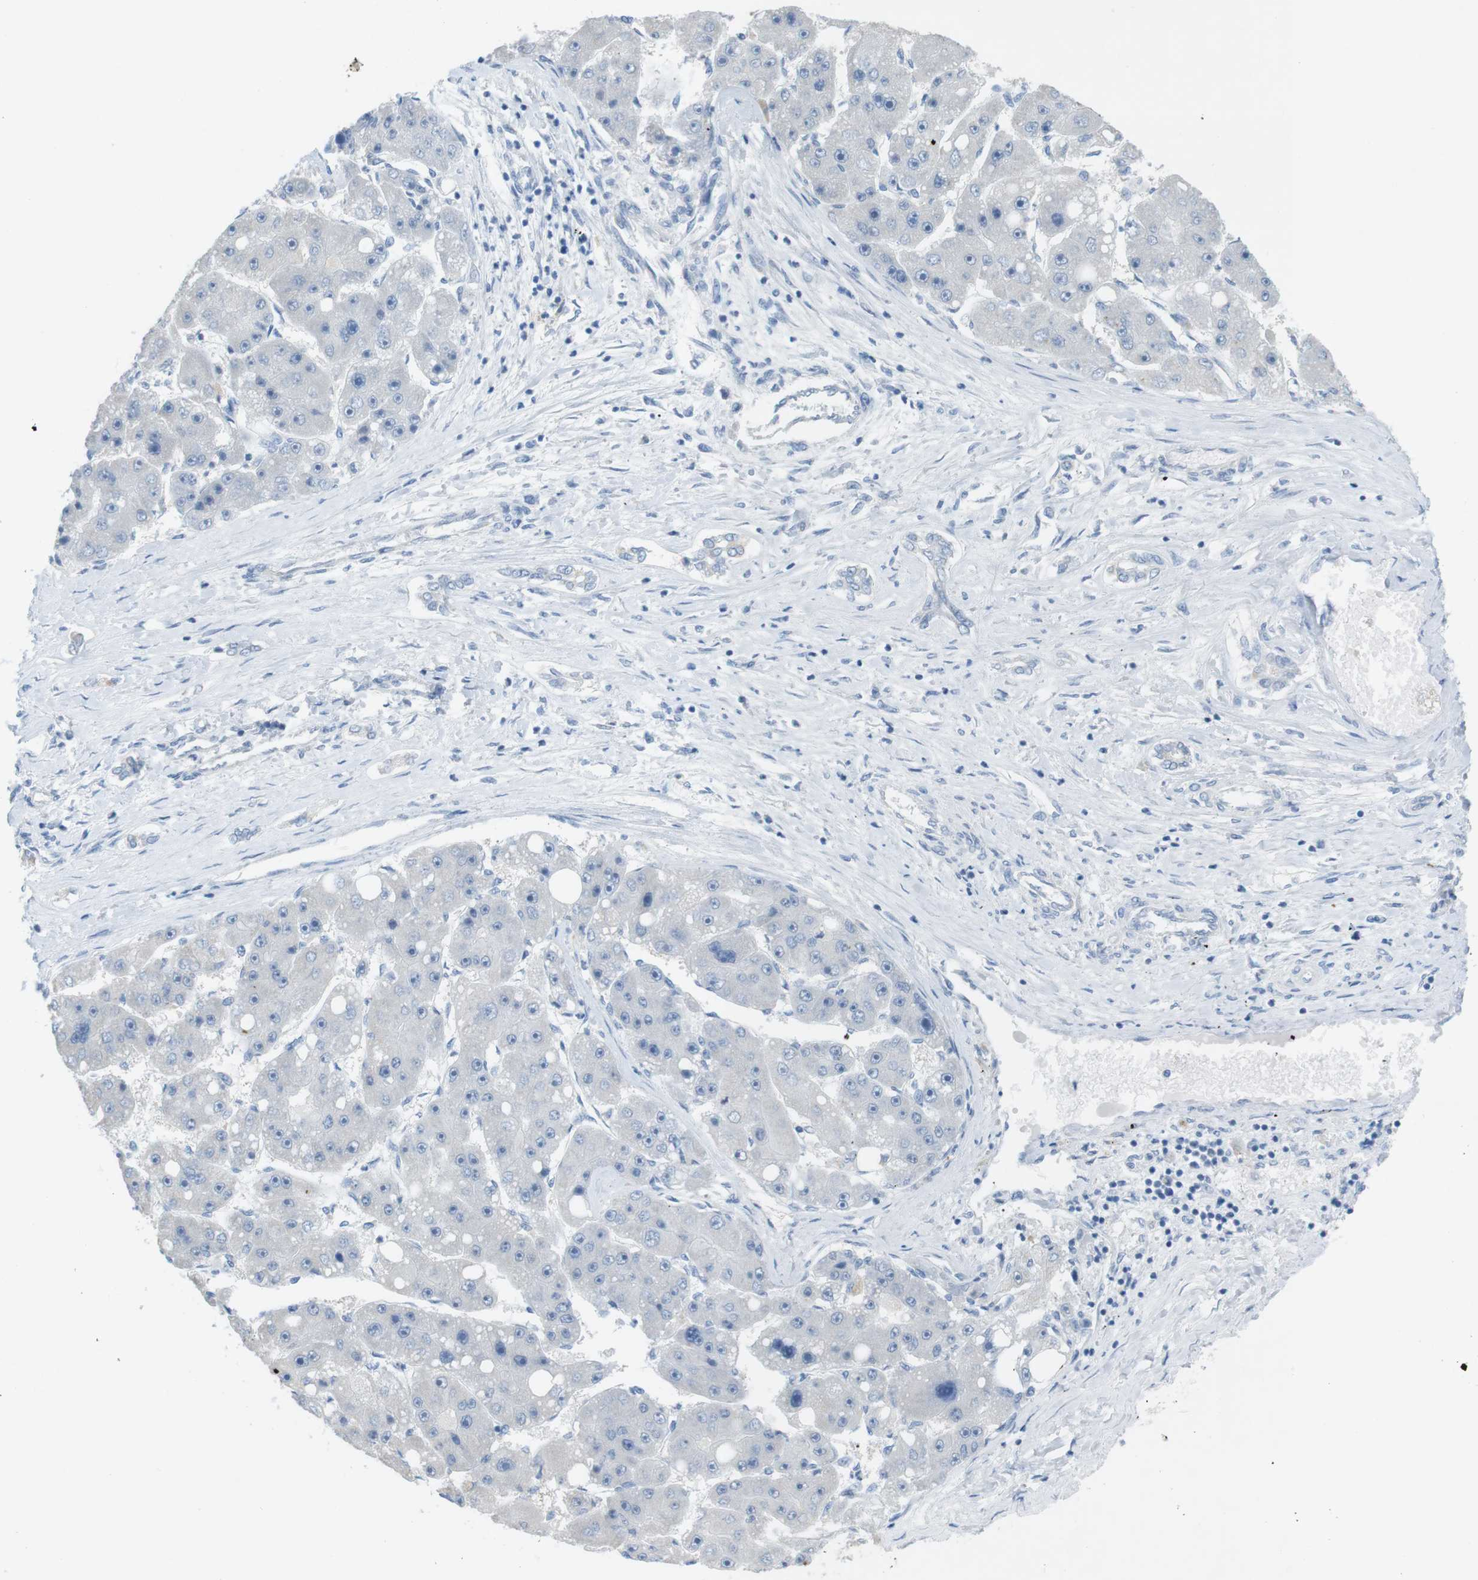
{"staining": {"intensity": "negative", "quantity": "none", "location": "none"}, "tissue": "liver cancer", "cell_type": "Tumor cells", "image_type": "cancer", "snomed": [{"axis": "morphology", "description": "Carcinoma, Hepatocellular, NOS"}, {"axis": "topography", "description": "Liver"}], "caption": "High power microscopy image of an immunohistochemistry (IHC) photomicrograph of hepatocellular carcinoma (liver), revealing no significant staining in tumor cells.", "gene": "SALL4", "patient": {"sex": "female", "age": 61}}